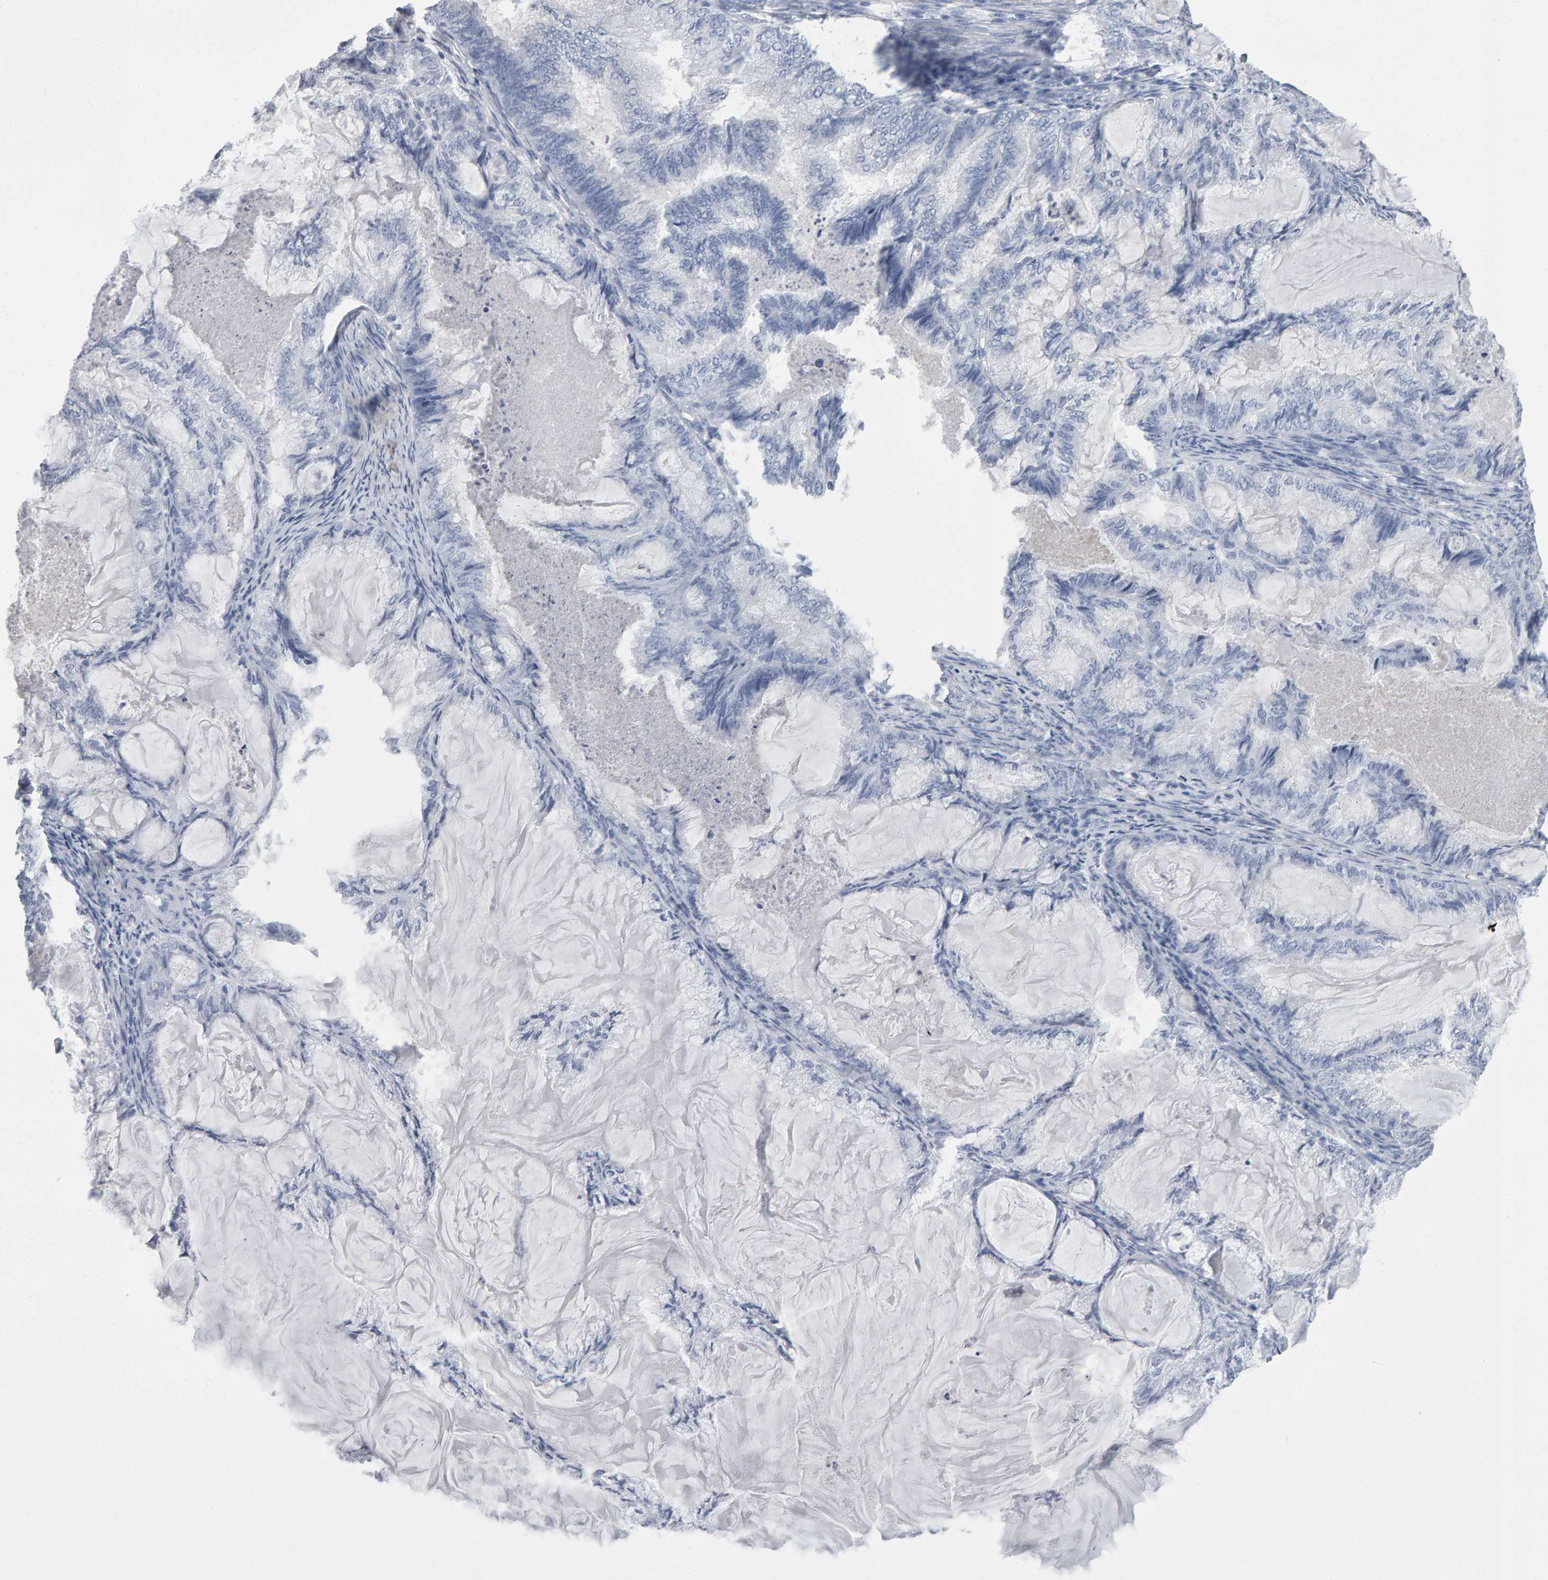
{"staining": {"intensity": "negative", "quantity": "none", "location": "none"}, "tissue": "endometrial cancer", "cell_type": "Tumor cells", "image_type": "cancer", "snomed": [{"axis": "morphology", "description": "Adenocarcinoma, NOS"}, {"axis": "topography", "description": "Endometrium"}], "caption": "Immunohistochemical staining of human endometrial cancer reveals no significant expression in tumor cells.", "gene": "NCDN", "patient": {"sex": "female", "age": 86}}